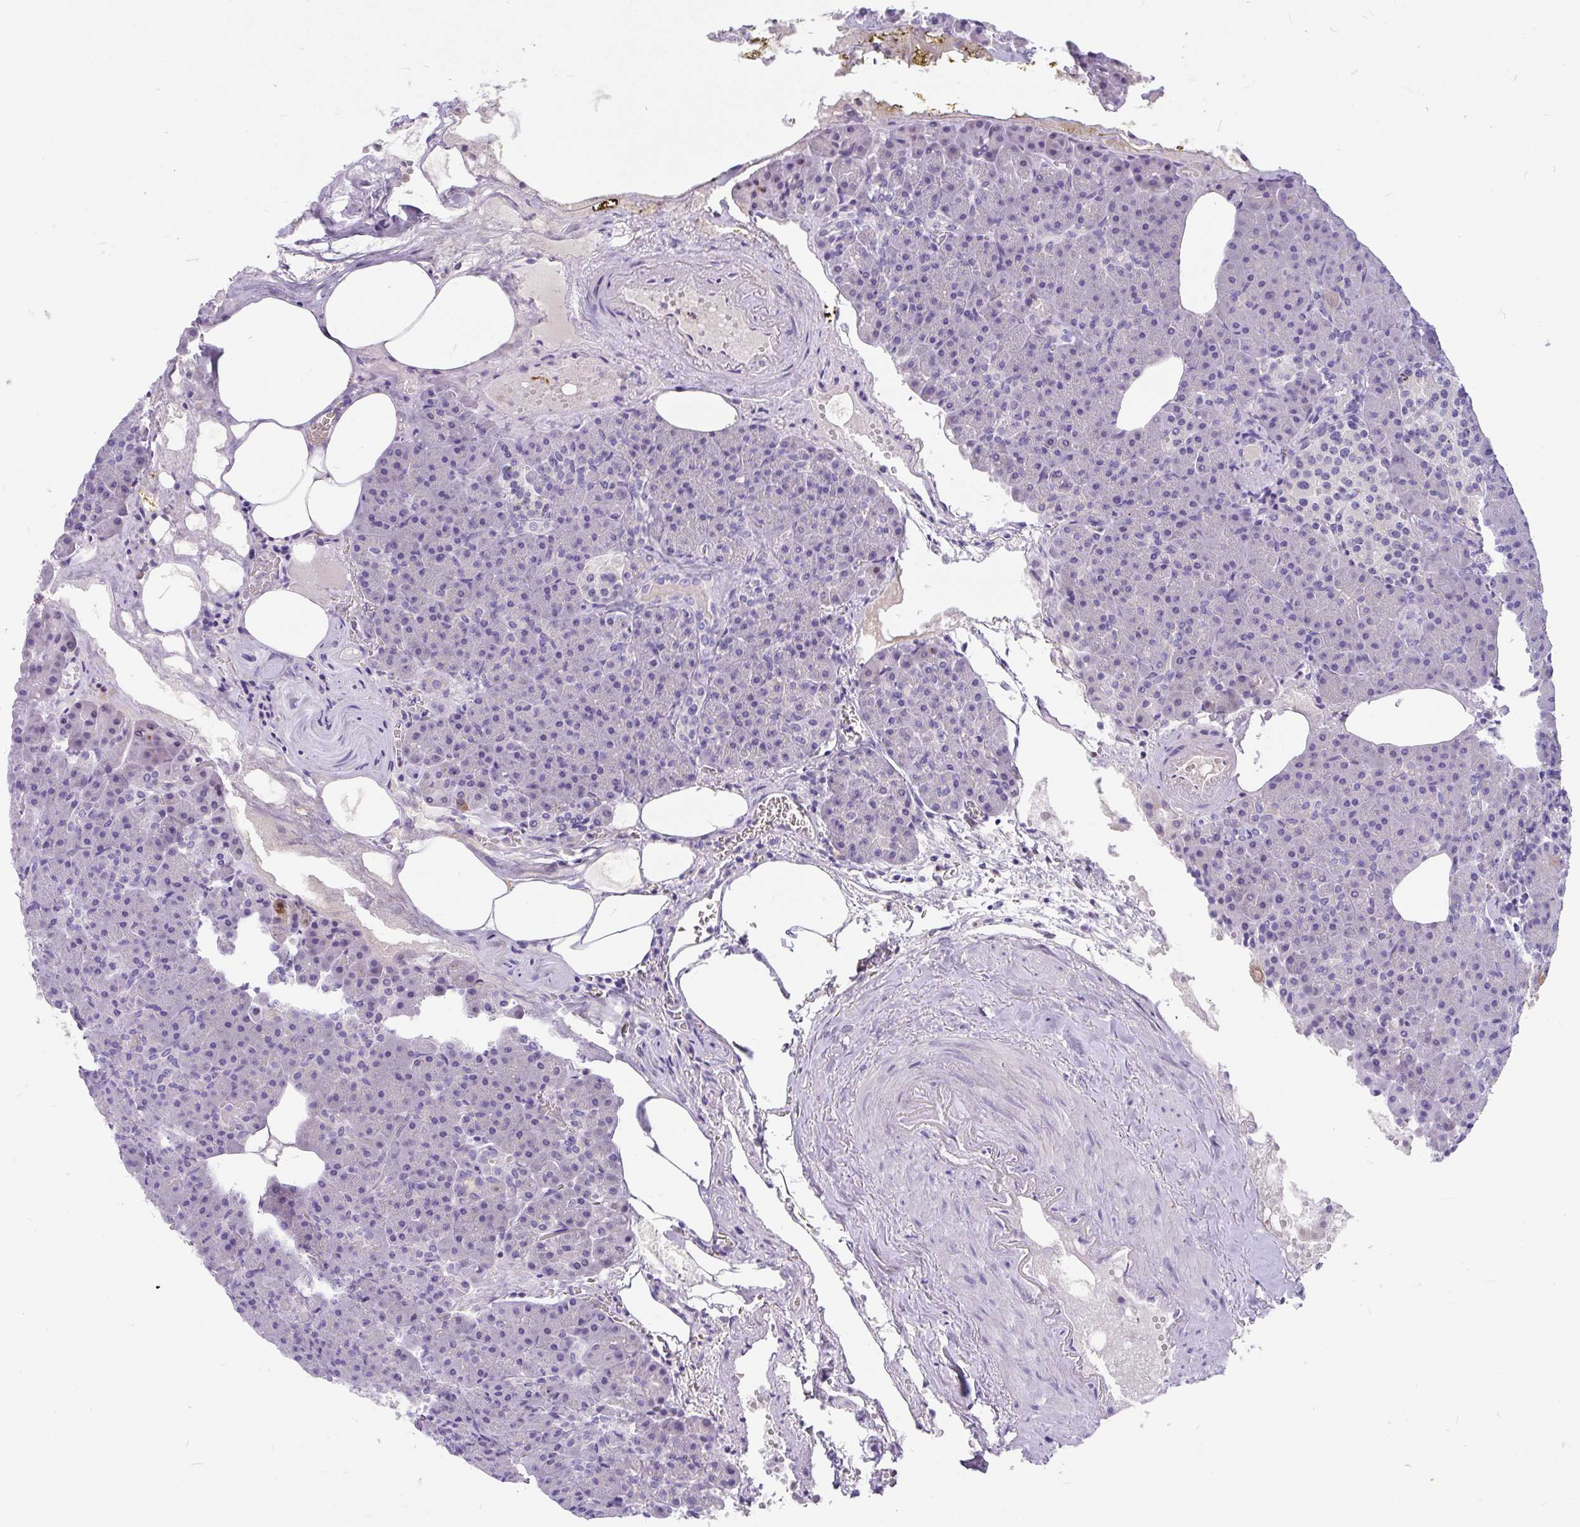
{"staining": {"intensity": "moderate", "quantity": "<25%", "location": "cytoplasmic/membranous,nuclear"}, "tissue": "pancreas", "cell_type": "Exocrine glandular cells", "image_type": "normal", "snomed": [{"axis": "morphology", "description": "Normal tissue, NOS"}, {"axis": "topography", "description": "Pancreas"}], "caption": "Unremarkable pancreas shows moderate cytoplasmic/membranous,nuclear staining in about <25% of exocrine glandular cells, visualized by immunohistochemistry.", "gene": "KIAA2013", "patient": {"sex": "female", "age": 74}}